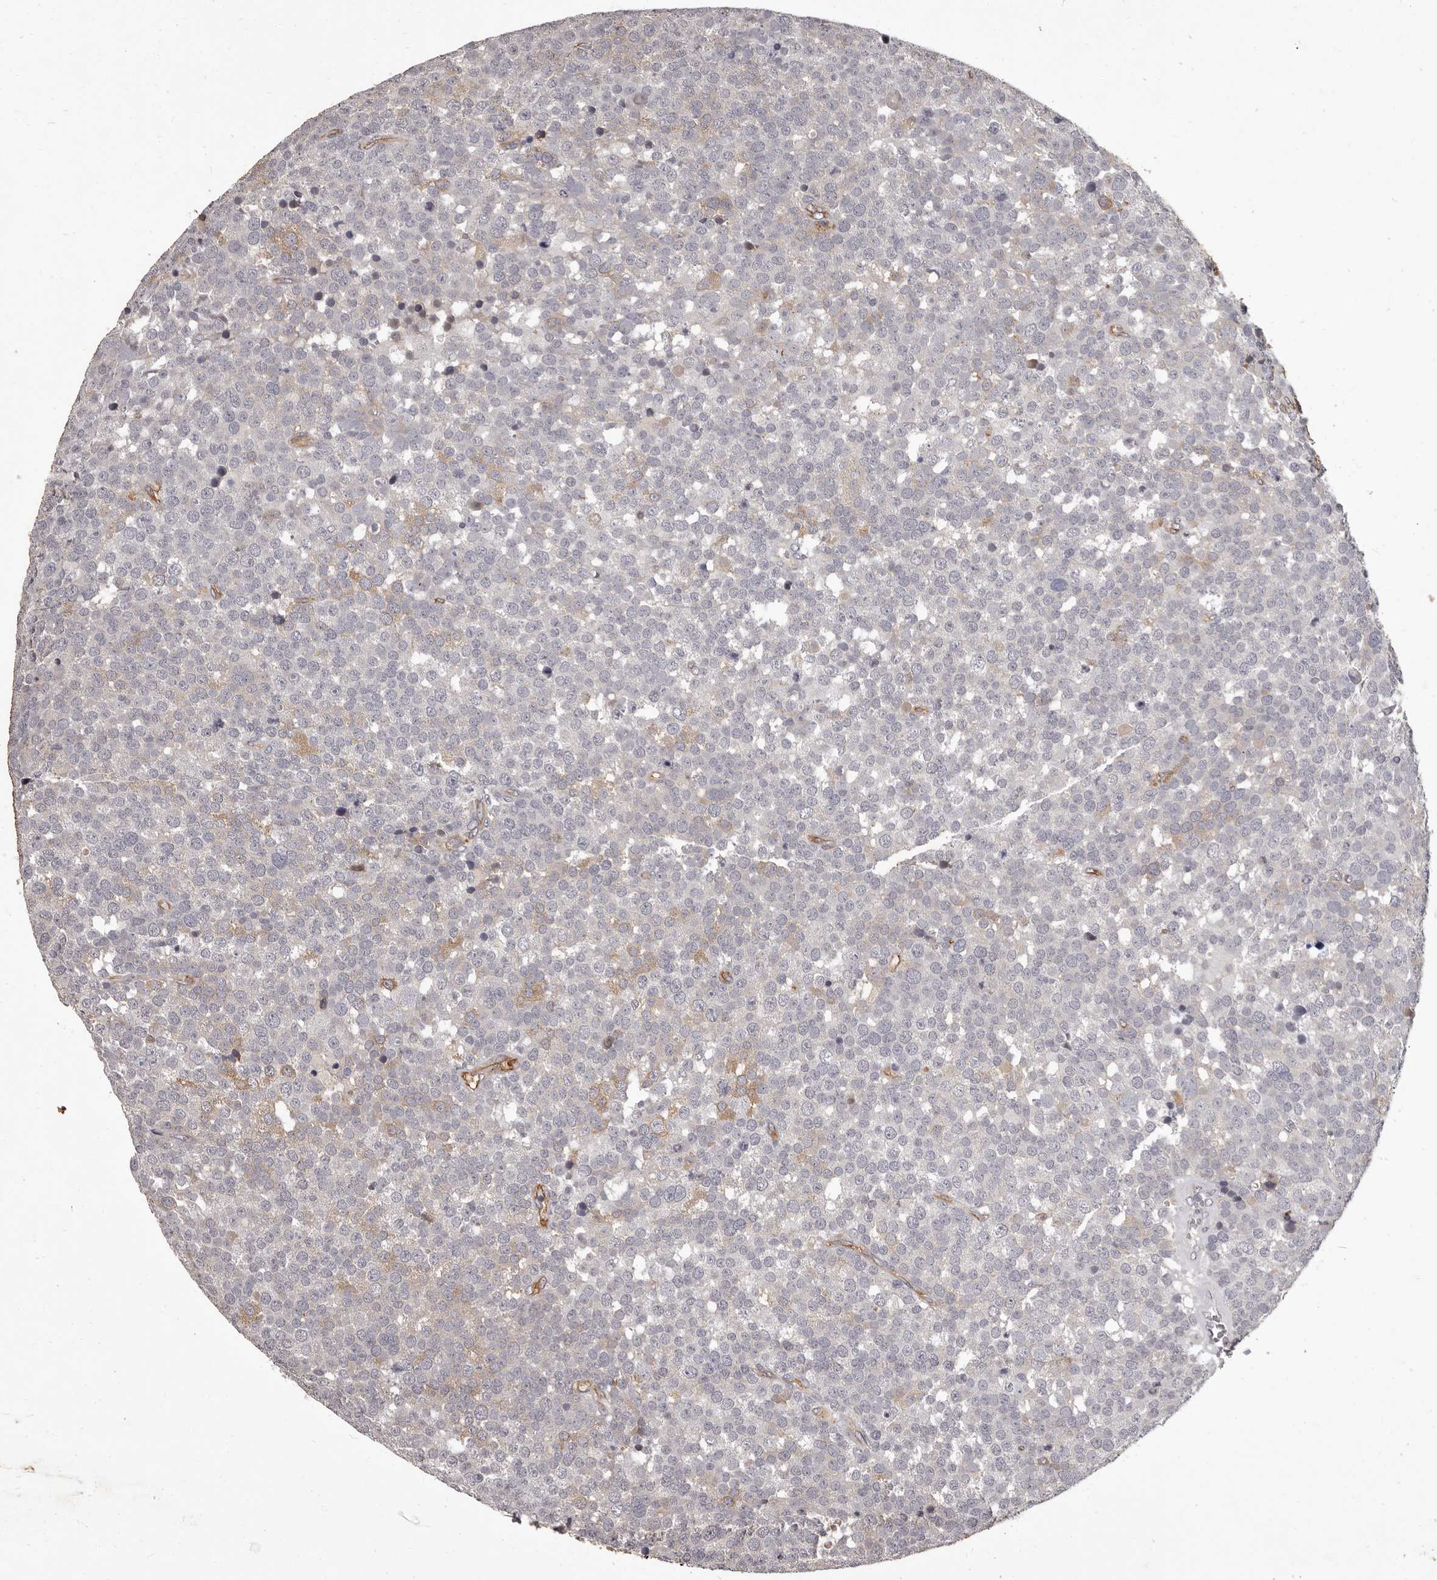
{"staining": {"intensity": "weak", "quantity": "<25%", "location": "cytoplasmic/membranous"}, "tissue": "testis cancer", "cell_type": "Tumor cells", "image_type": "cancer", "snomed": [{"axis": "morphology", "description": "Seminoma, NOS"}, {"axis": "topography", "description": "Testis"}], "caption": "There is no significant expression in tumor cells of seminoma (testis). Nuclei are stained in blue.", "gene": "GPR78", "patient": {"sex": "male", "age": 71}}